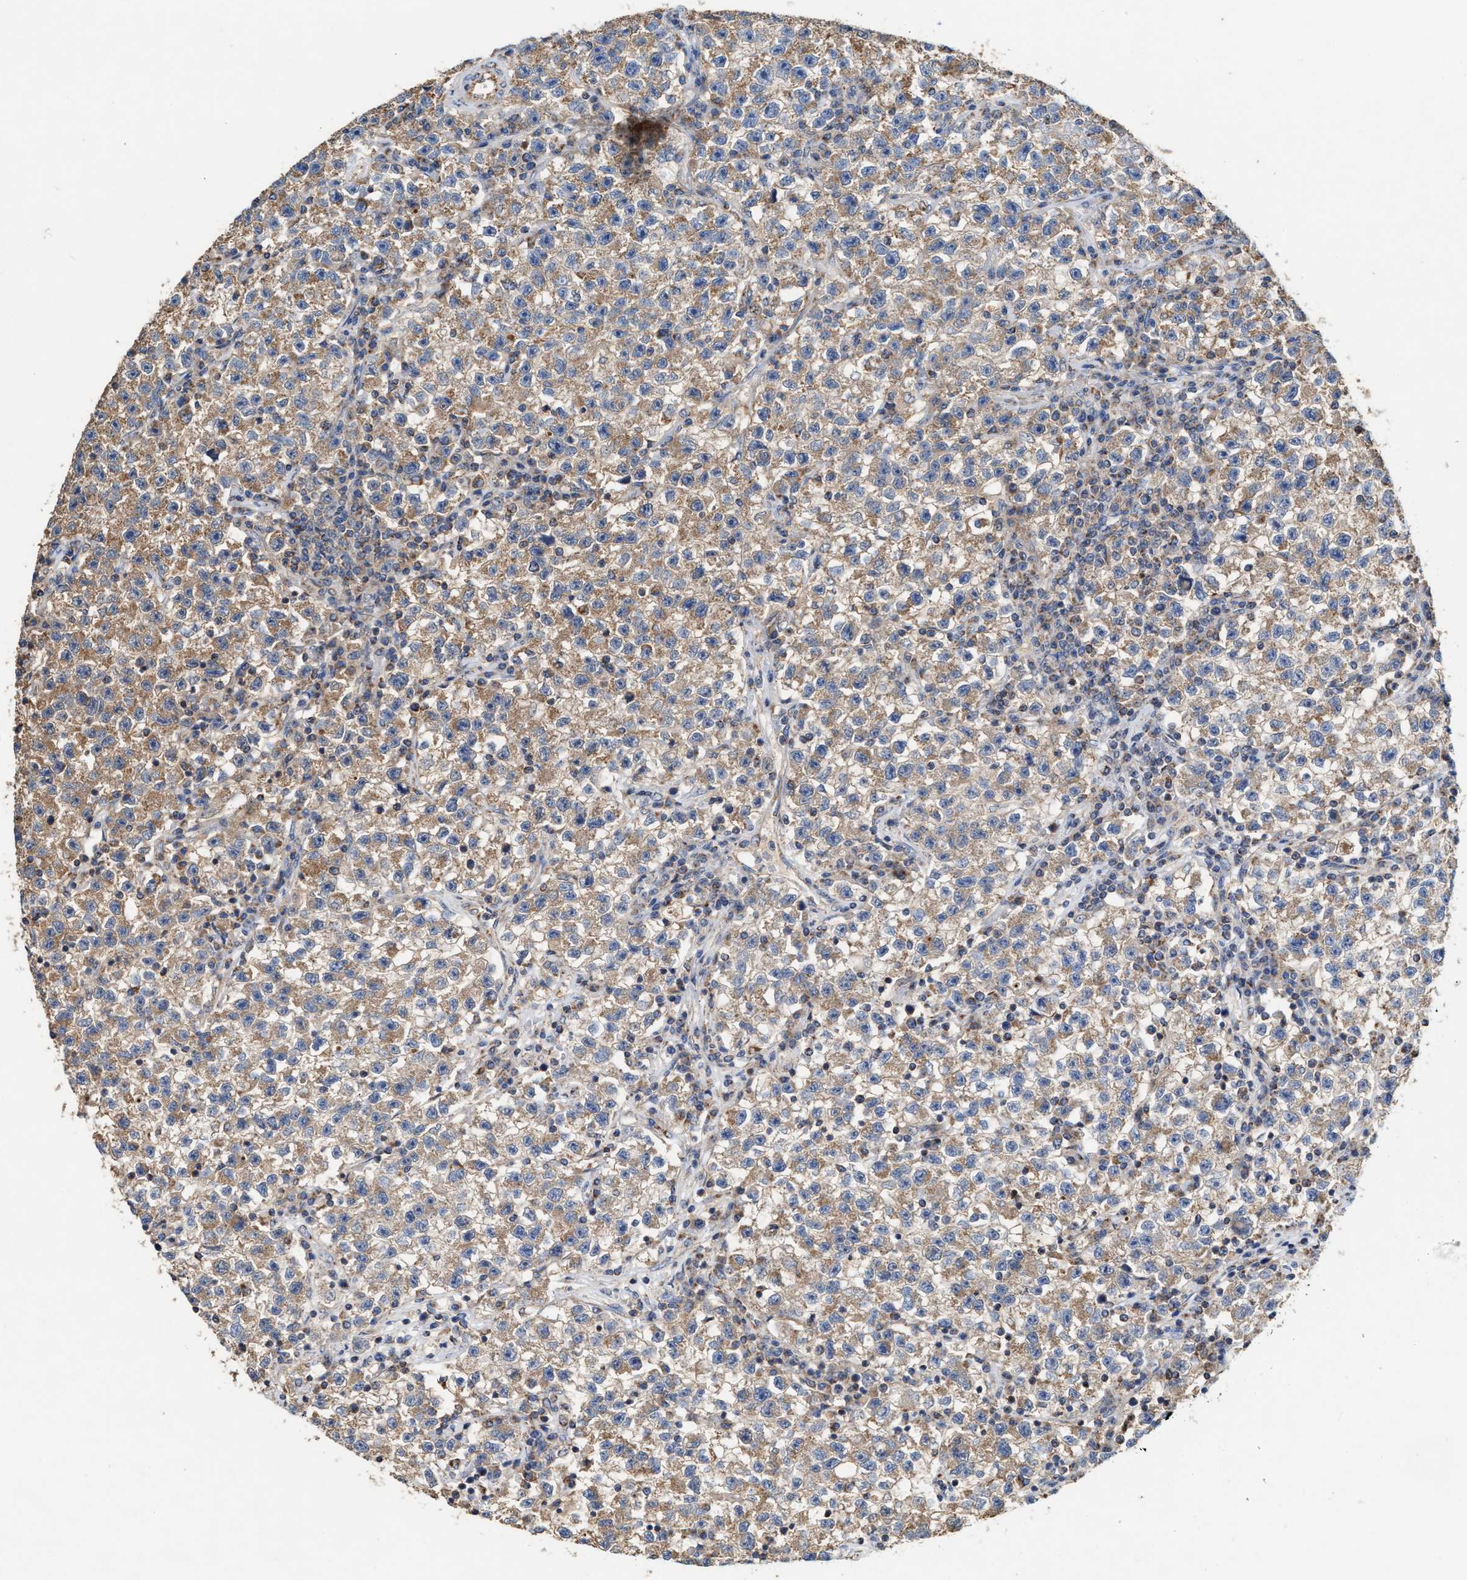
{"staining": {"intensity": "moderate", "quantity": ">75%", "location": "cytoplasmic/membranous"}, "tissue": "testis cancer", "cell_type": "Tumor cells", "image_type": "cancer", "snomed": [{"axis": "morphology", "description": "Seminoma, NOS"}, {"axis": "topography", "description": "Testis"}], "caption": "Protein expression analysis of testis seminoma exhibits moderate cytoplasmic/membranous positivity in about >75% of tumor cells.", "gene": "MECR", "patient": {"sex": "male", "age": 22}}